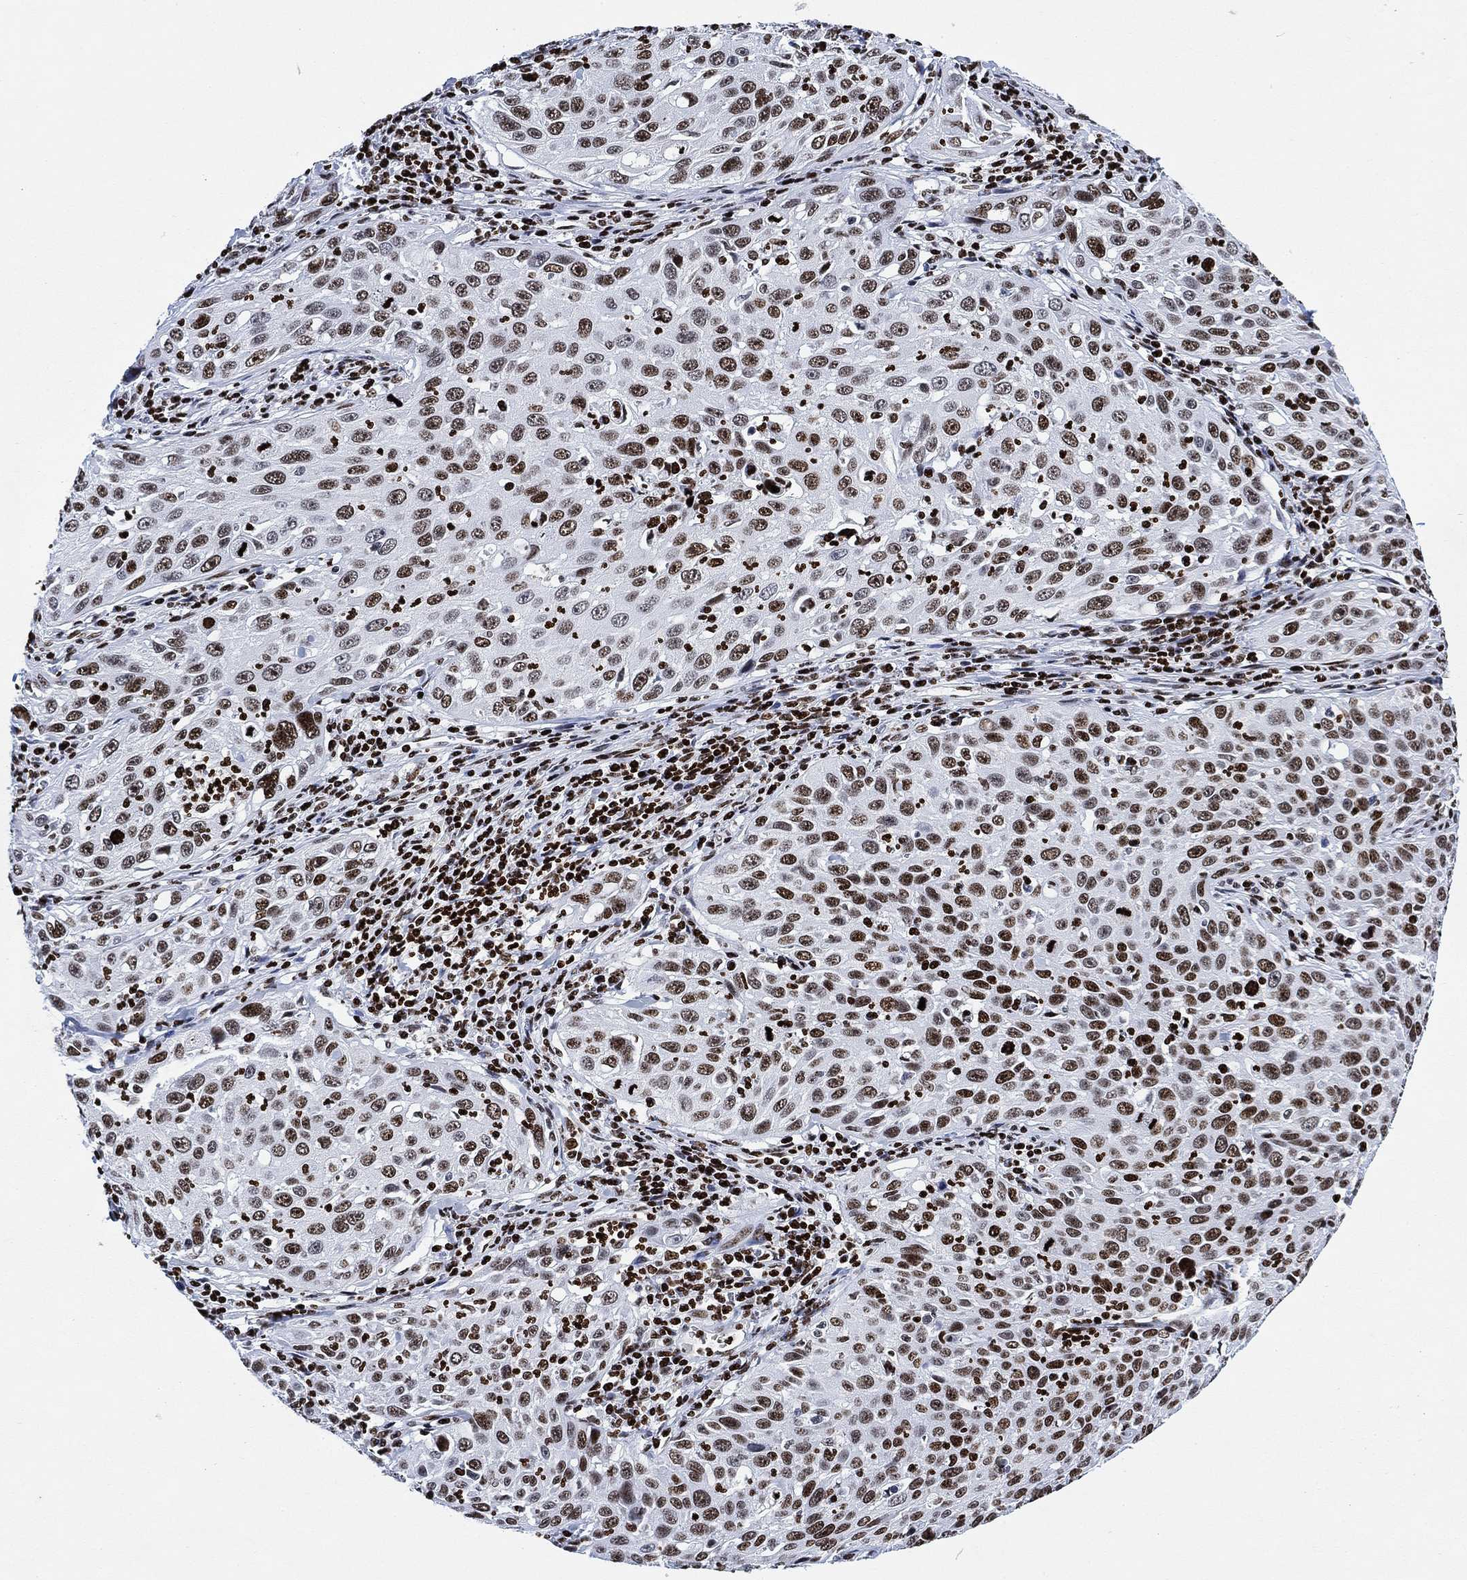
{"staining": {"intensity": "moderate", "quantity": ">75%", "location": "nuclear"}, "tissue": "cervical cancer", "cell_type": "Tumor cells", "image_type": "cancer", "snomed": [{"axis": "morphology", "description": "Squamous cell carcinoma, NOS"}, {"axis": "topography", "description": "Cervix"}], "caption": "The micrograph displays immunohistochemical staining of cervical squamous cell carcinoma. There is moderate nuclear staining is present in about >75% of tumor cells. The protein of interest is stained brown, and the nuclei are stained in blue (DAB IHC with brightfield microscopy, high magnification).", "gene": "H1-10", "patient": {"sex": "female", "age": 26}}